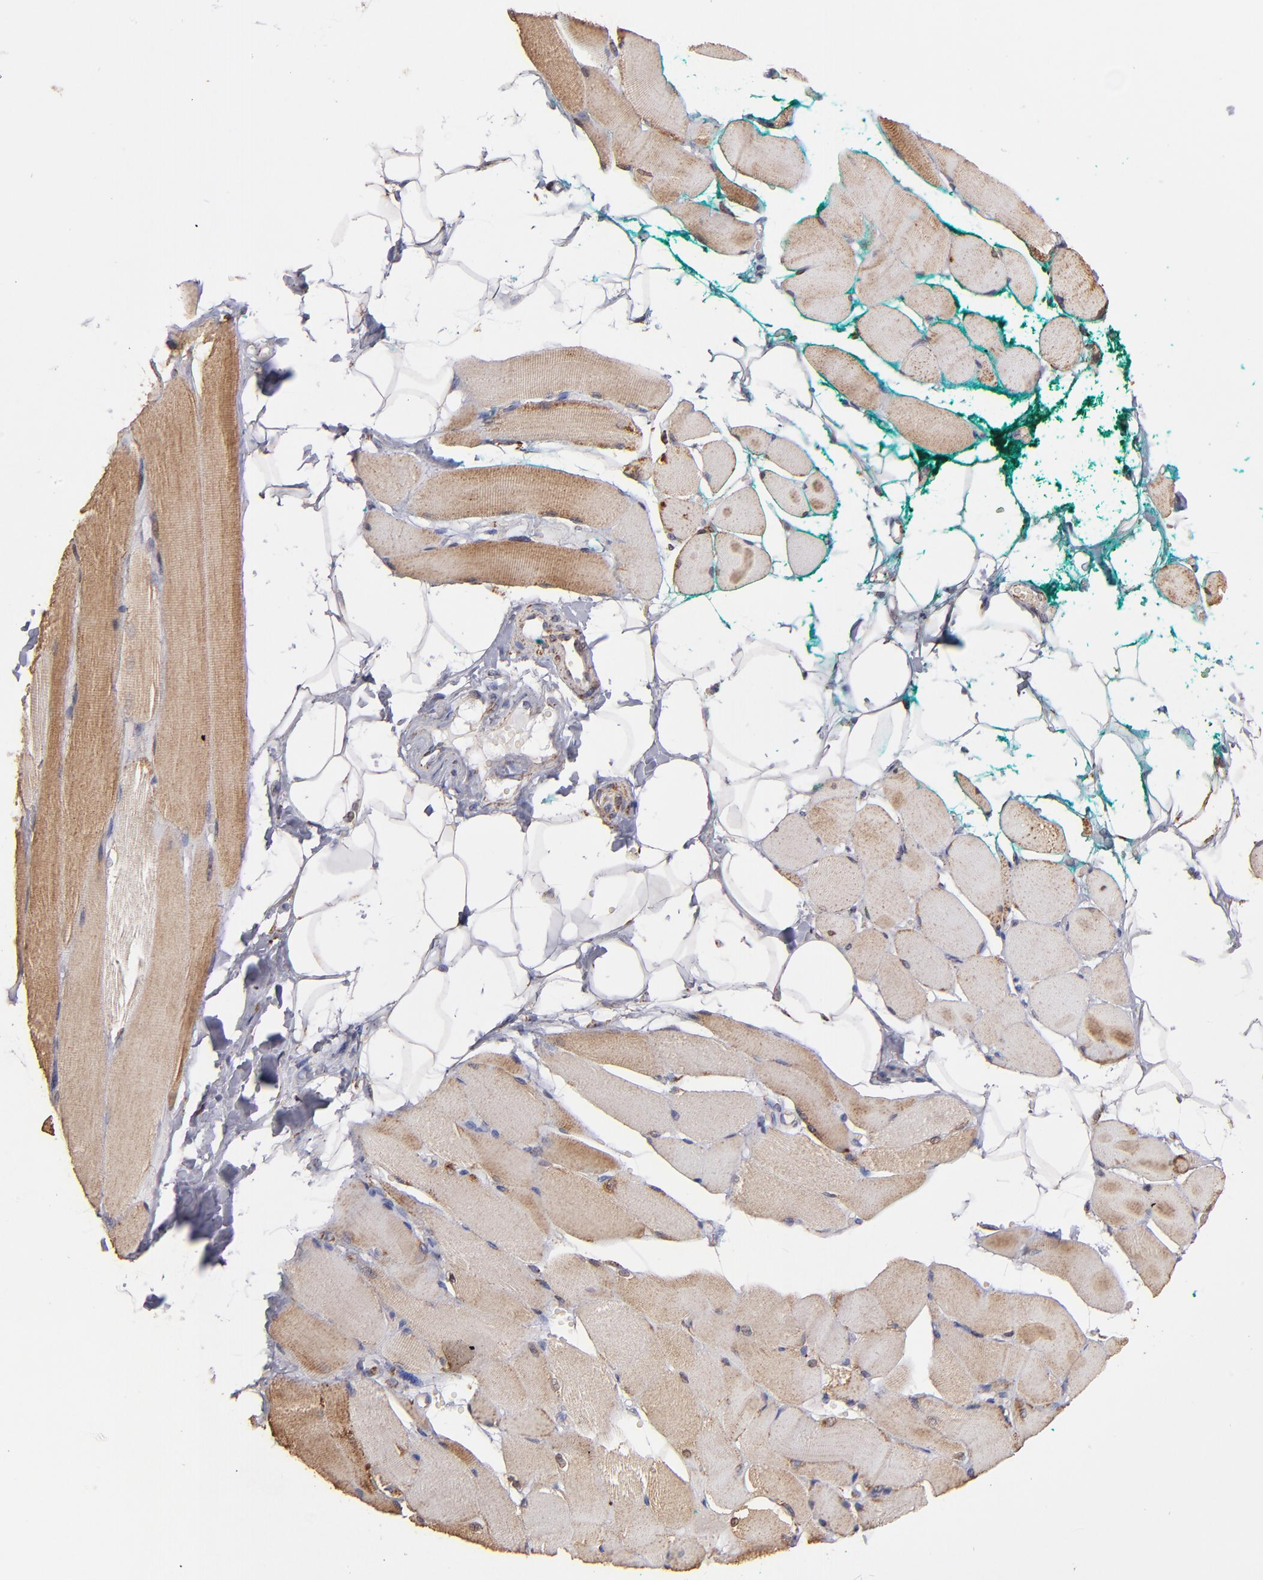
{"staining": {"intensity": "moderate", "quantity": "25%-75%", "location": "cytoplasmic/membranous"}, "tissue": "skeletal muscle", "cell_type": "Myocytes", "image_type": "normal", "snomed": [{"axis": "morphology", "description": "Normal tissue, NOS"}, {"axis": "topography", "description": "Skeletal muscle"}, {"axis": "topography", "description": "Peripheral nerve tissue"}], "caption": "Immunohistochemistry of unremarkable human skeletal muscle displays medium levels of moderate cytoplasmic/membranous expression in approximately 25%-75% of myocytes.", "gene": "DLST", "patient": {"sex": "female", "age": 84}}